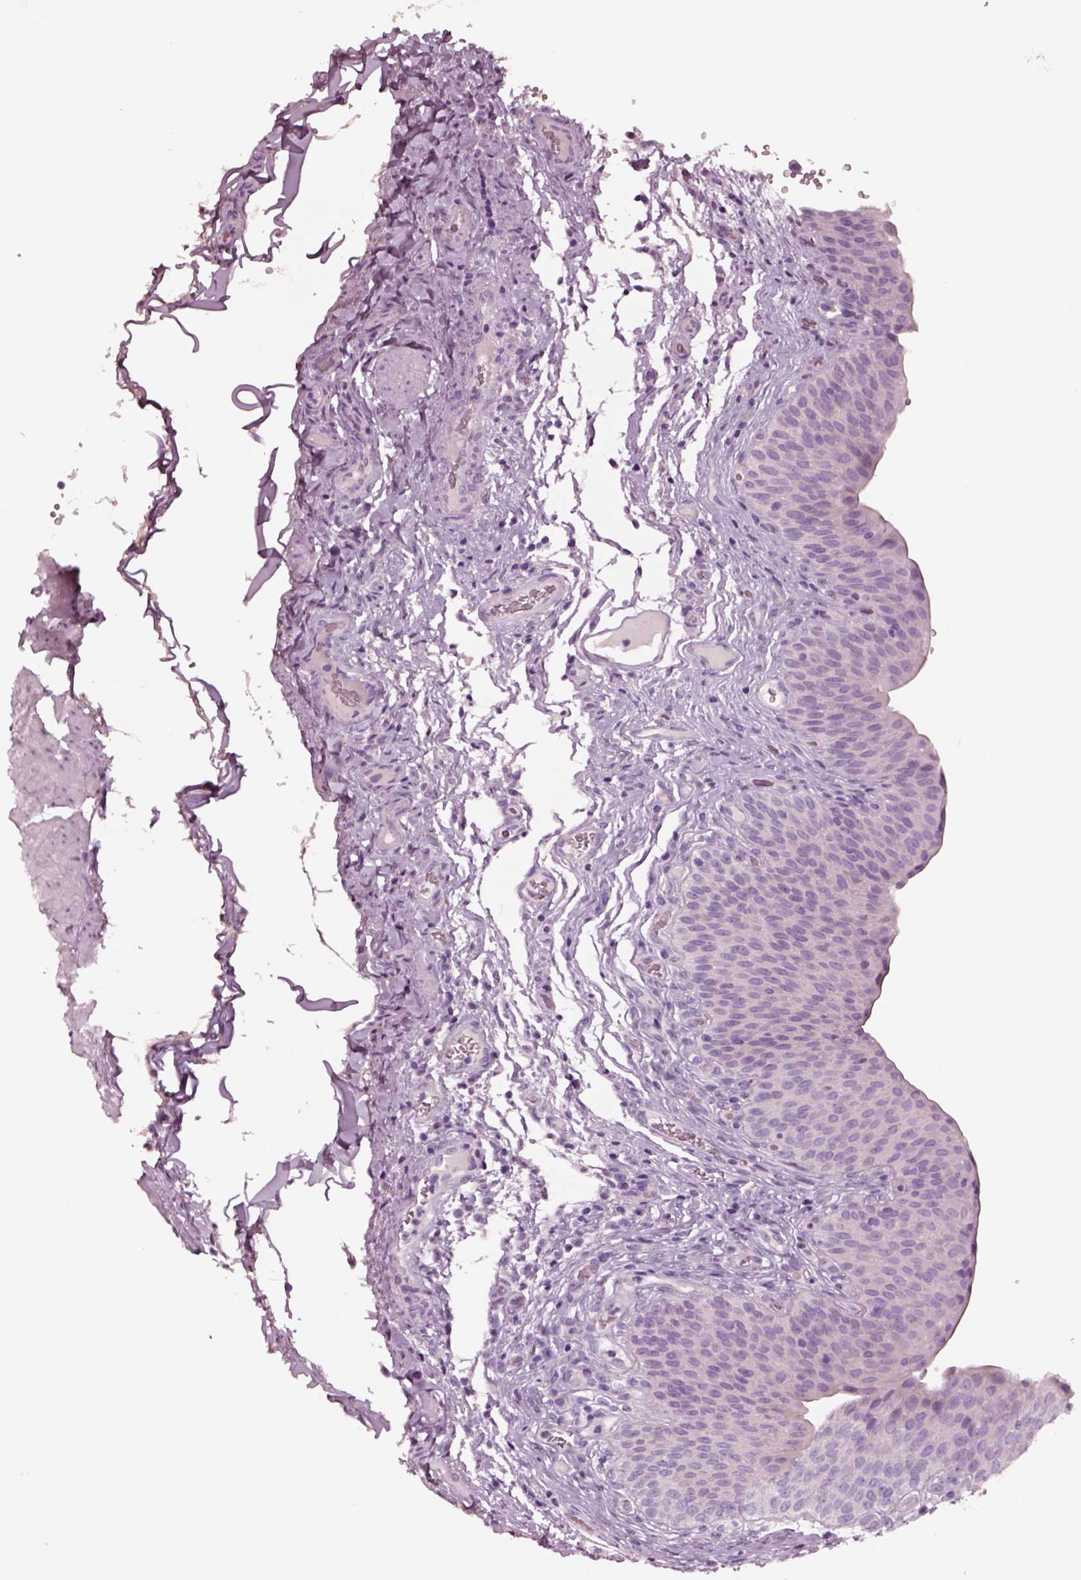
{"staining": {"intensity": "negative", "quantity": "none", "location": "none"}, "tissue": "urinary bladder", "cell_type": "Urothelial cells", "image_type": "normal", "snomed": [{"axis": "morphology", "description": "Normal tissue, NOS"}, {"axis": "topography", "description": "Urinary bladder"}], "caption": "A high-resolution image shows immunohistochemistry staining of normal urinary bladder, which reveals no significant expression in urothelial cells.", "gene": "NMRK2", "patient": {"sex": "male", "age": 66}}